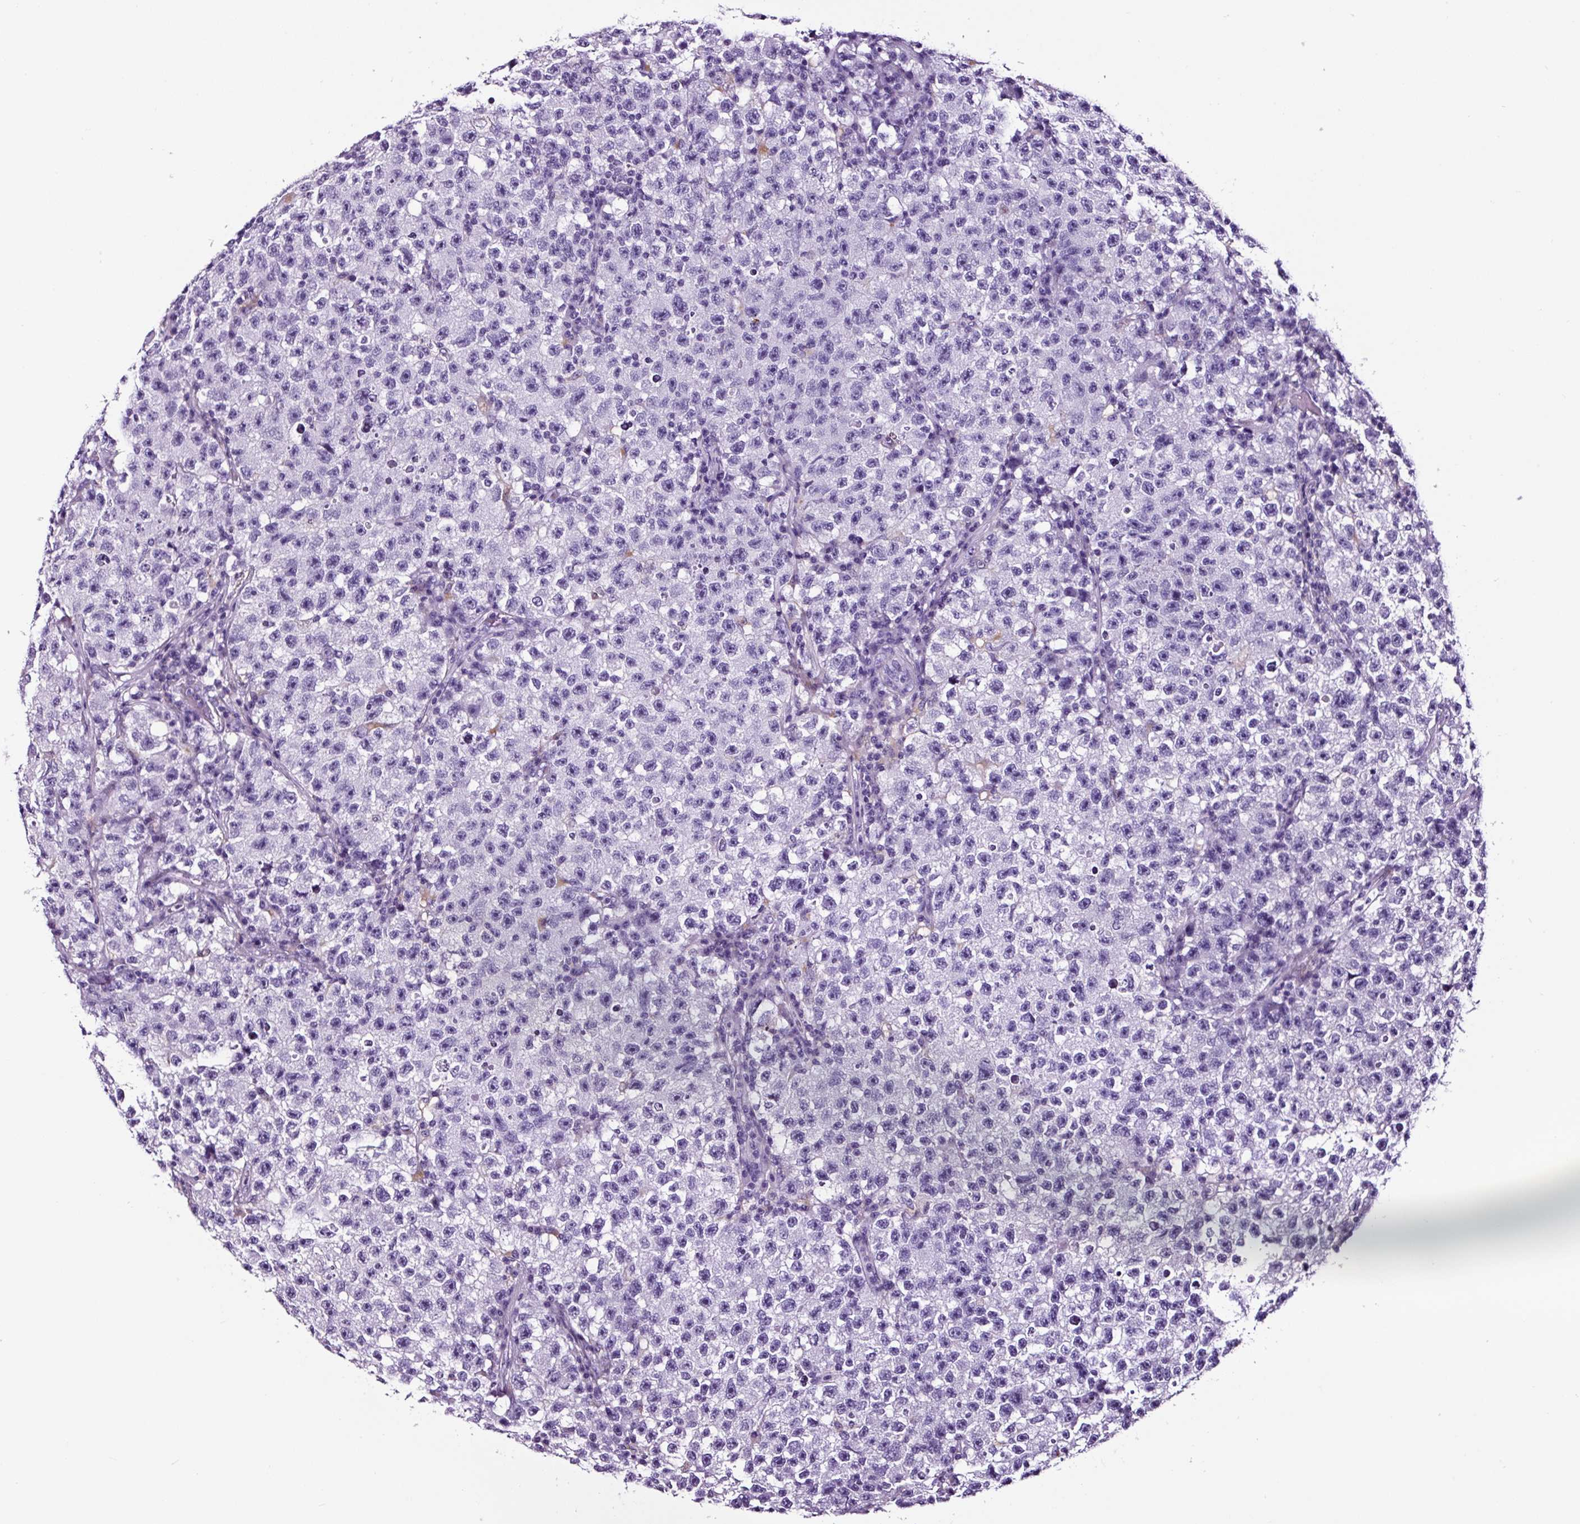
{"staining": {"intensity": "negative", "quantity": "none", "location": "none"}, "tissue": "testis cancer", "cell_type": "Tumor cells", "image_type": "cancer", "snomed": [{"axis": "morphology", "description": "Seminoma, NOS"}, {"axis": "topography", "description": "Testis"}], "caption": "Tumor cells show no significant protein positivity in testis cancer (seminoma).", "gene": "FBXL7", "patient": {"sex": "male", "age": 22}}